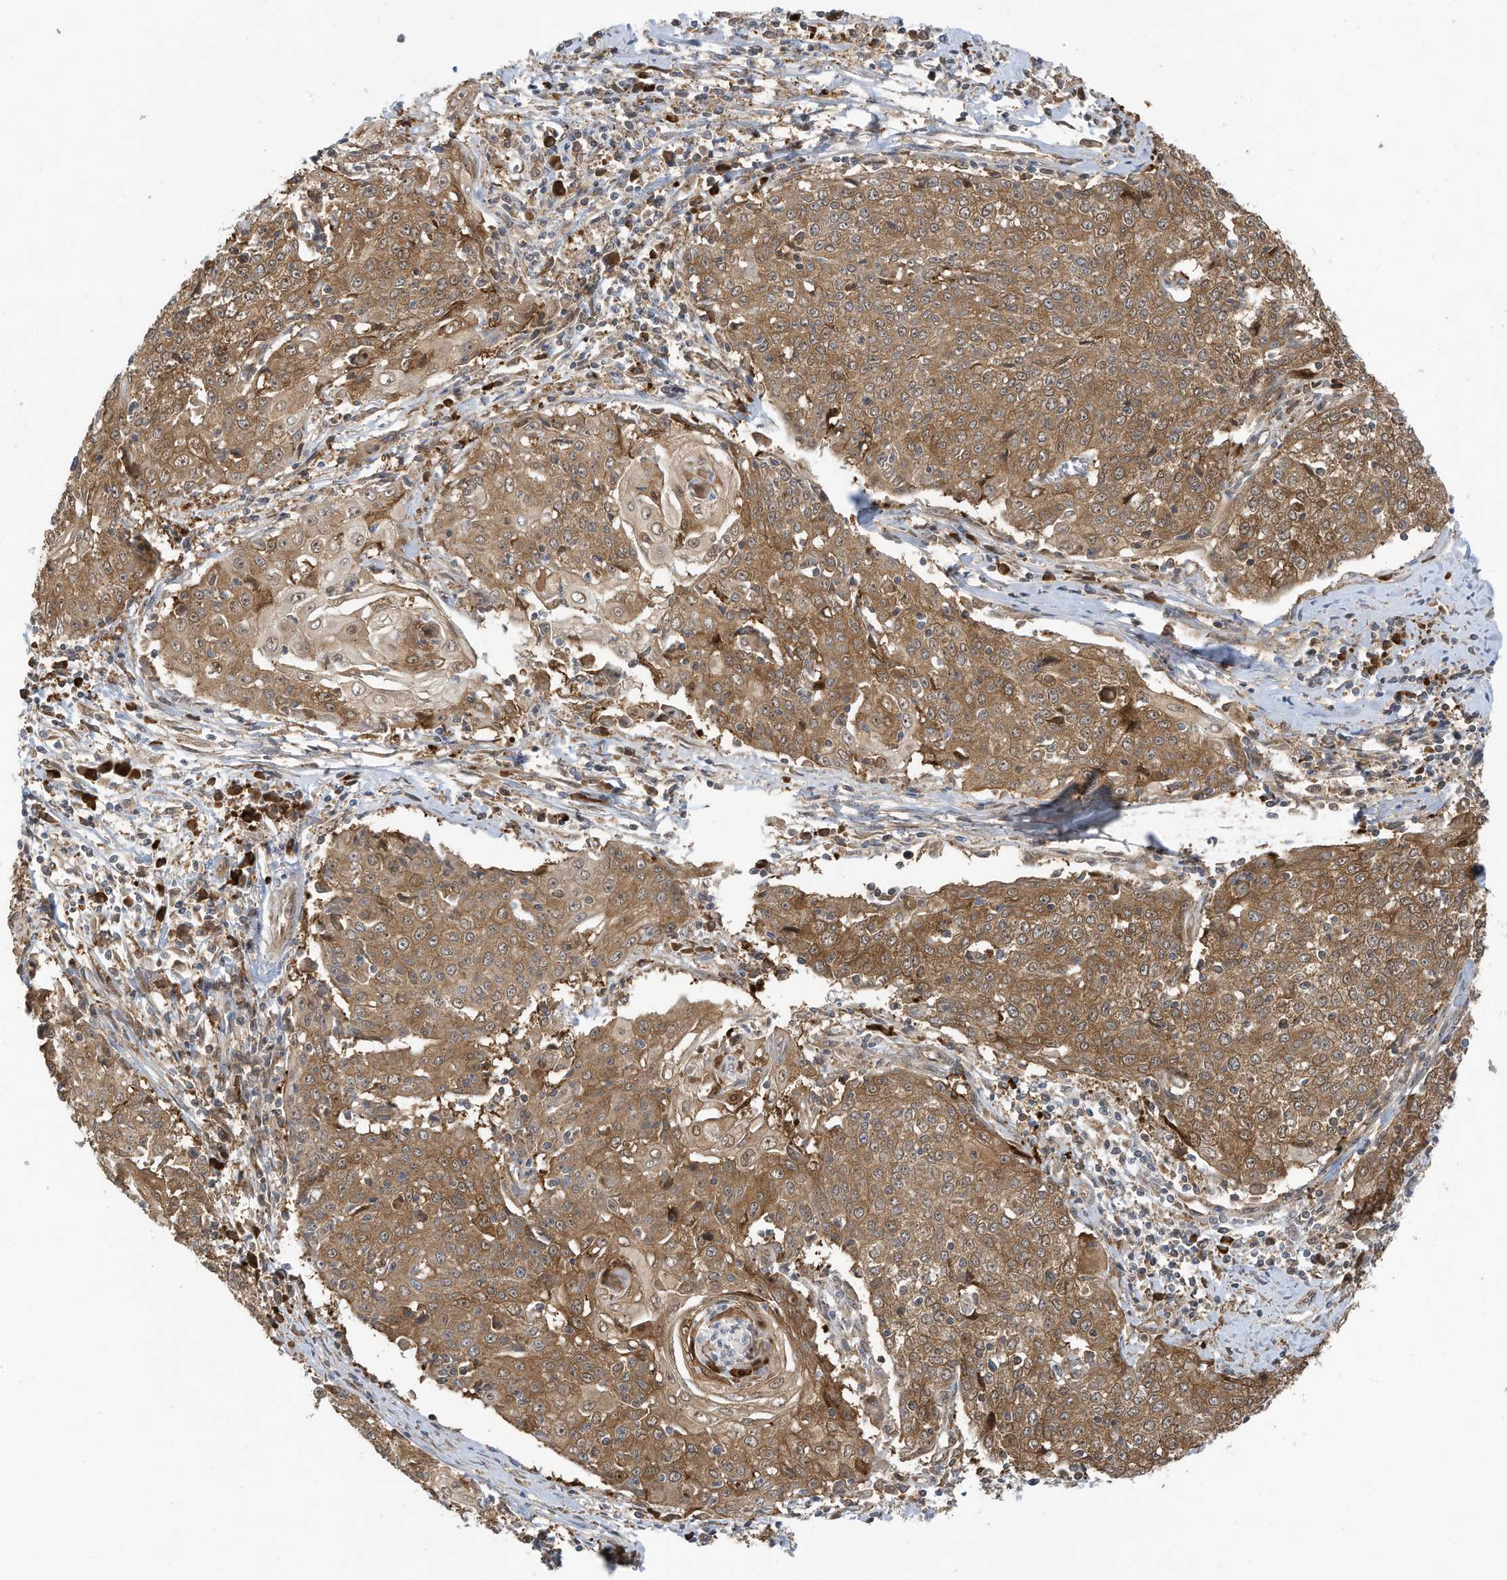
{"staining": {"intensity": "moderate", "quantity": ">75%", "location": "cytoplasmic/membranous"}, "tissue": "cervical cancer", "cell_type": "Tumor cells", "image_type": "cancer", "snomed": [{"axis": "morphology", "description": "Squamous cell carcinoma, NOS"}, {"axis": "topography", "description": "Cervix"}], "caption": "Human cervical cancer (squamous cell carcinoma) stained with a brown dye reveals moderate cytoplasmic/membranous positive staining in approximately >75% of tumor cells.", "gene": "USE1", "patient": {"sex": "female", "age": 48}}